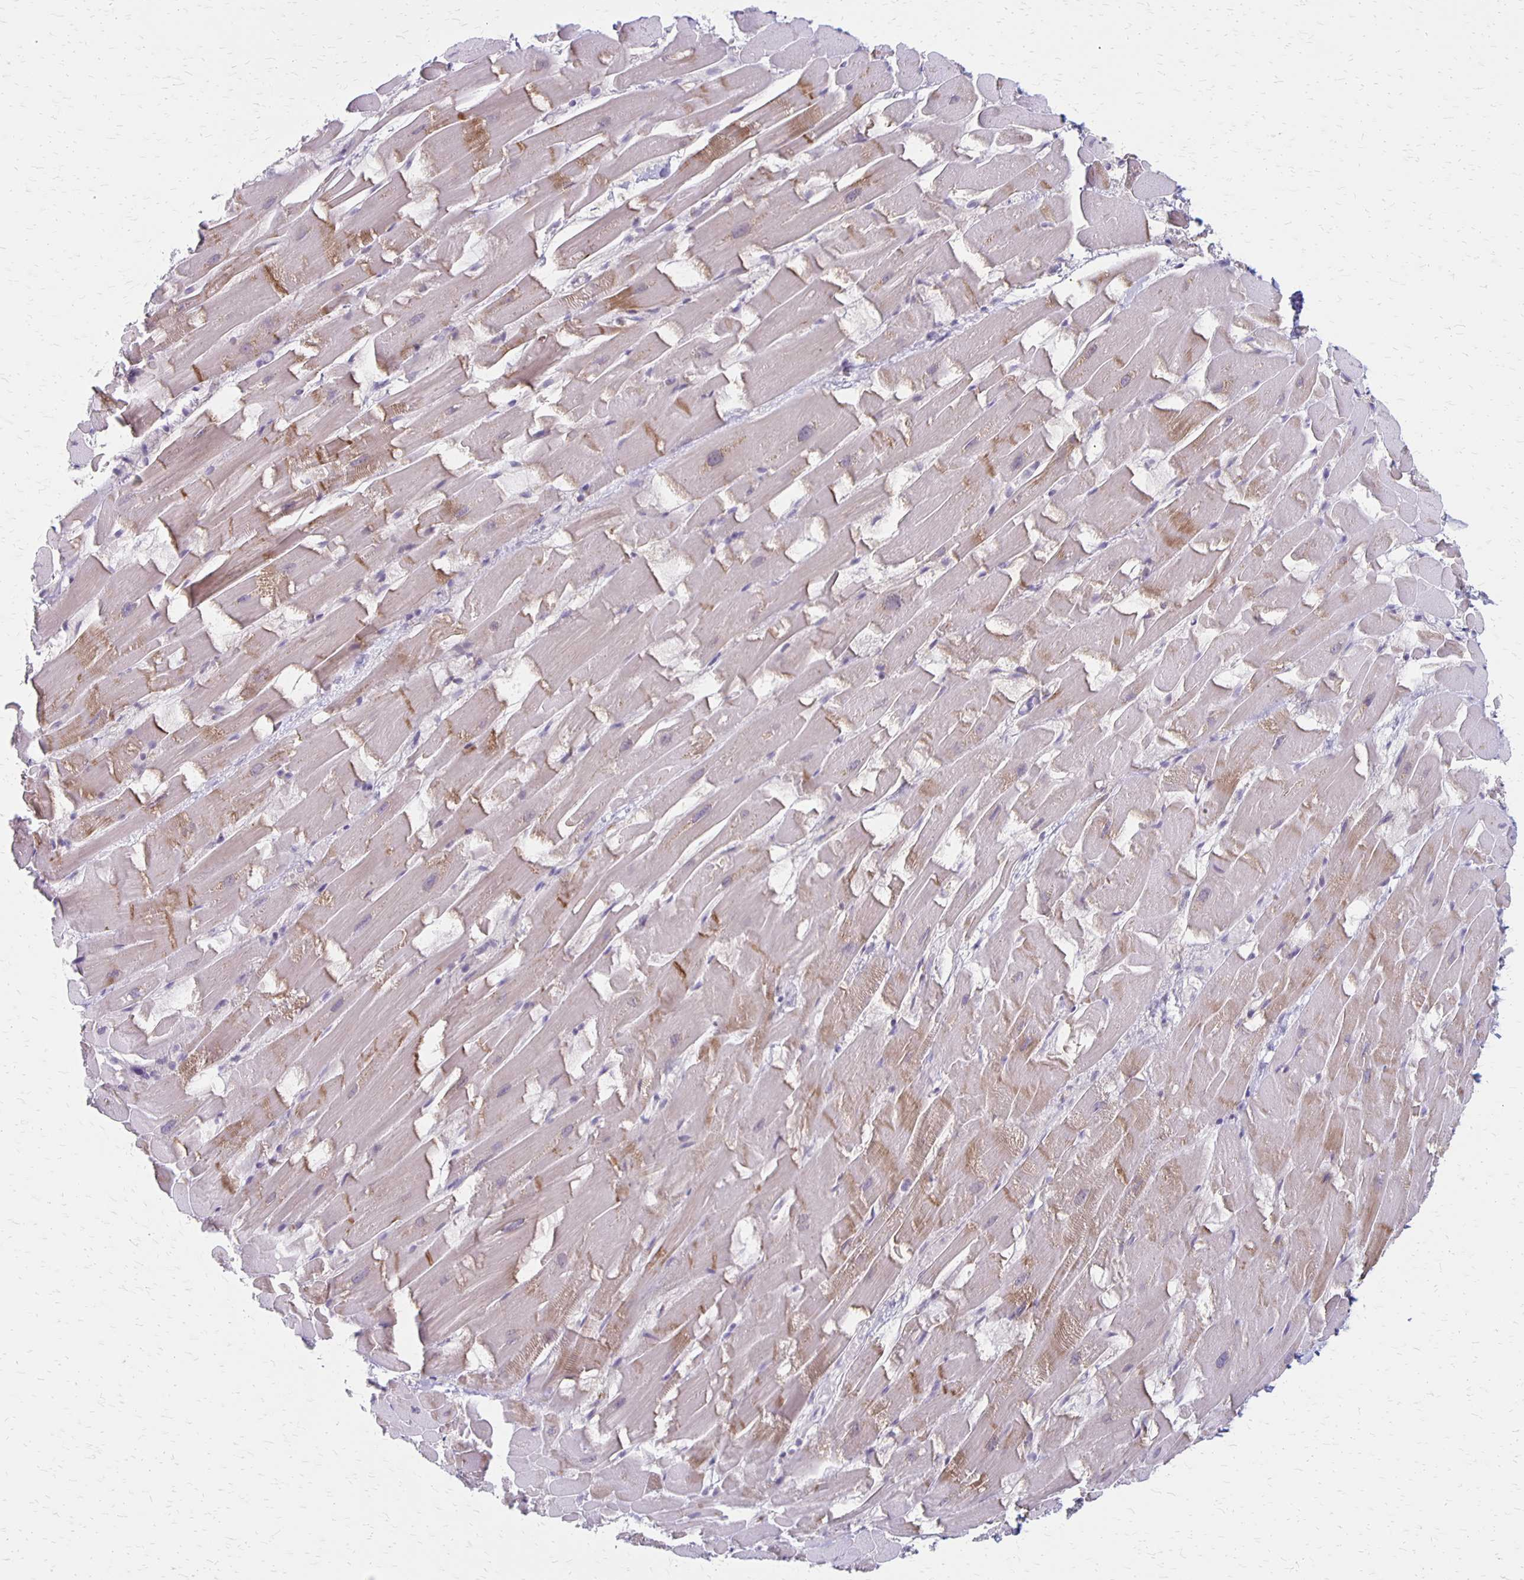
{"staining": {"intensity": "moderate", "quantity": "<25%", "location": "cytoplasmic/membranous"}, "tissue": "heart muscle", "cell_type": "Cardiomyocytes", "image_type": "normal", "snomed": [{"axis": "morphology", "description": "Normal tissue, NOS"}, {"axis": "topography", "description": "Heart"}], "caption": "The image exhibits staining of unremarkable heart muscle, revealing moderate cytoplasmic/membranous protein positivity (brown color) within cardiomyocytes.", "gene": "HOMER1", "patient": {"sex": "male", "age": 37}}